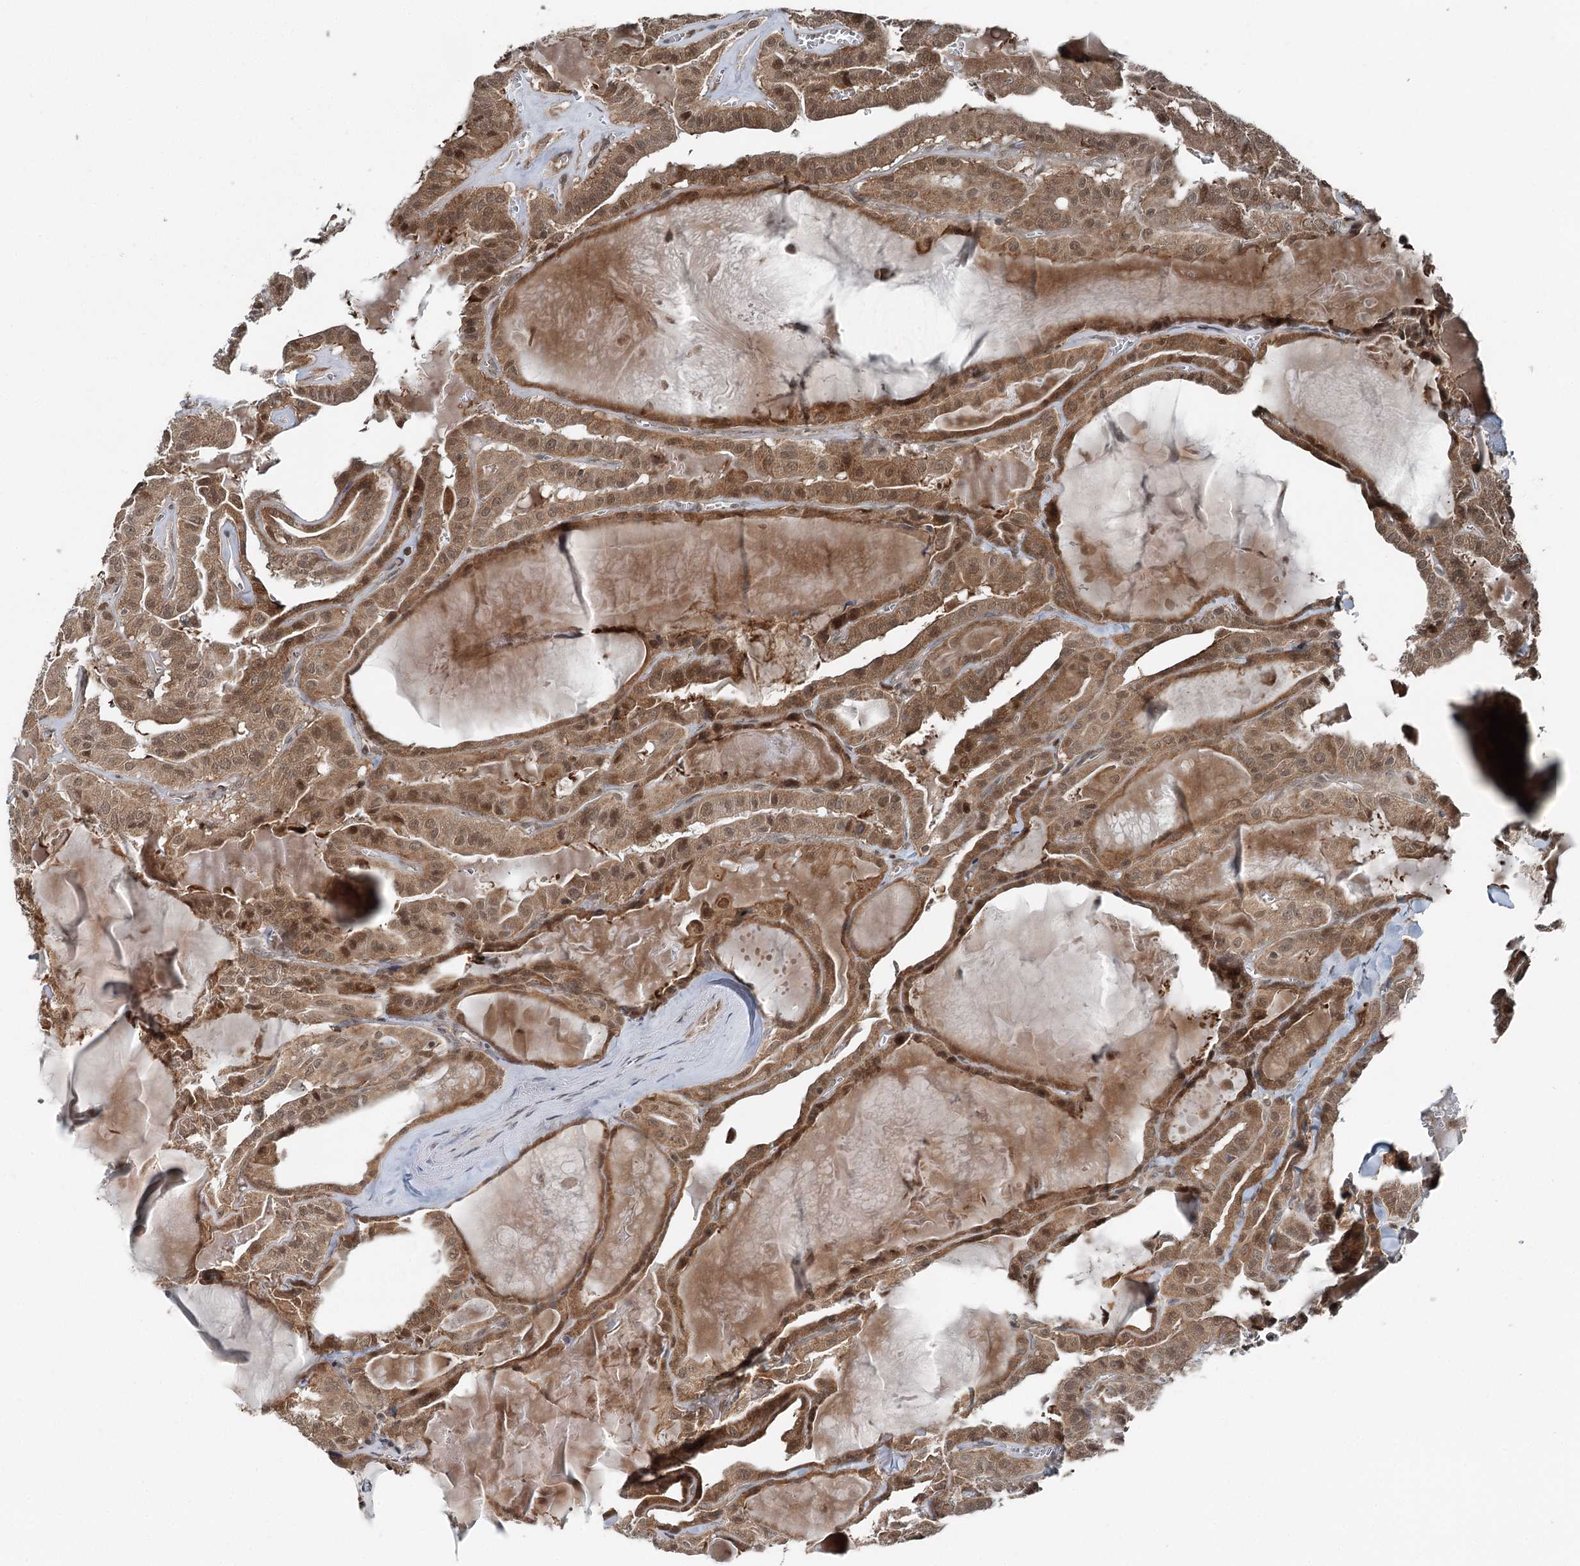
{"staining": {"intensity": "moderate", "quantity": ">75%", "location": "cytoplasmic/membranous,nuclear"}, "tissue": "thyroid cancer", "cell_type": "Tumor cells", "image_type": "cancer", "snomed": [{"axis": "morphology", "description": "Papillary adenocarcinoma, NOS"}, {"axis": "topography", "description": "Thyroid gland"}], "caption": "Human thyroid cancer stained for a protein (brown) reveals moderate cytoplasmic/membranous and nuclear positive positivity in about >75% of tumor cells.", "gene": "WAPL", "patient": {"sex": "male", "age": 52}}